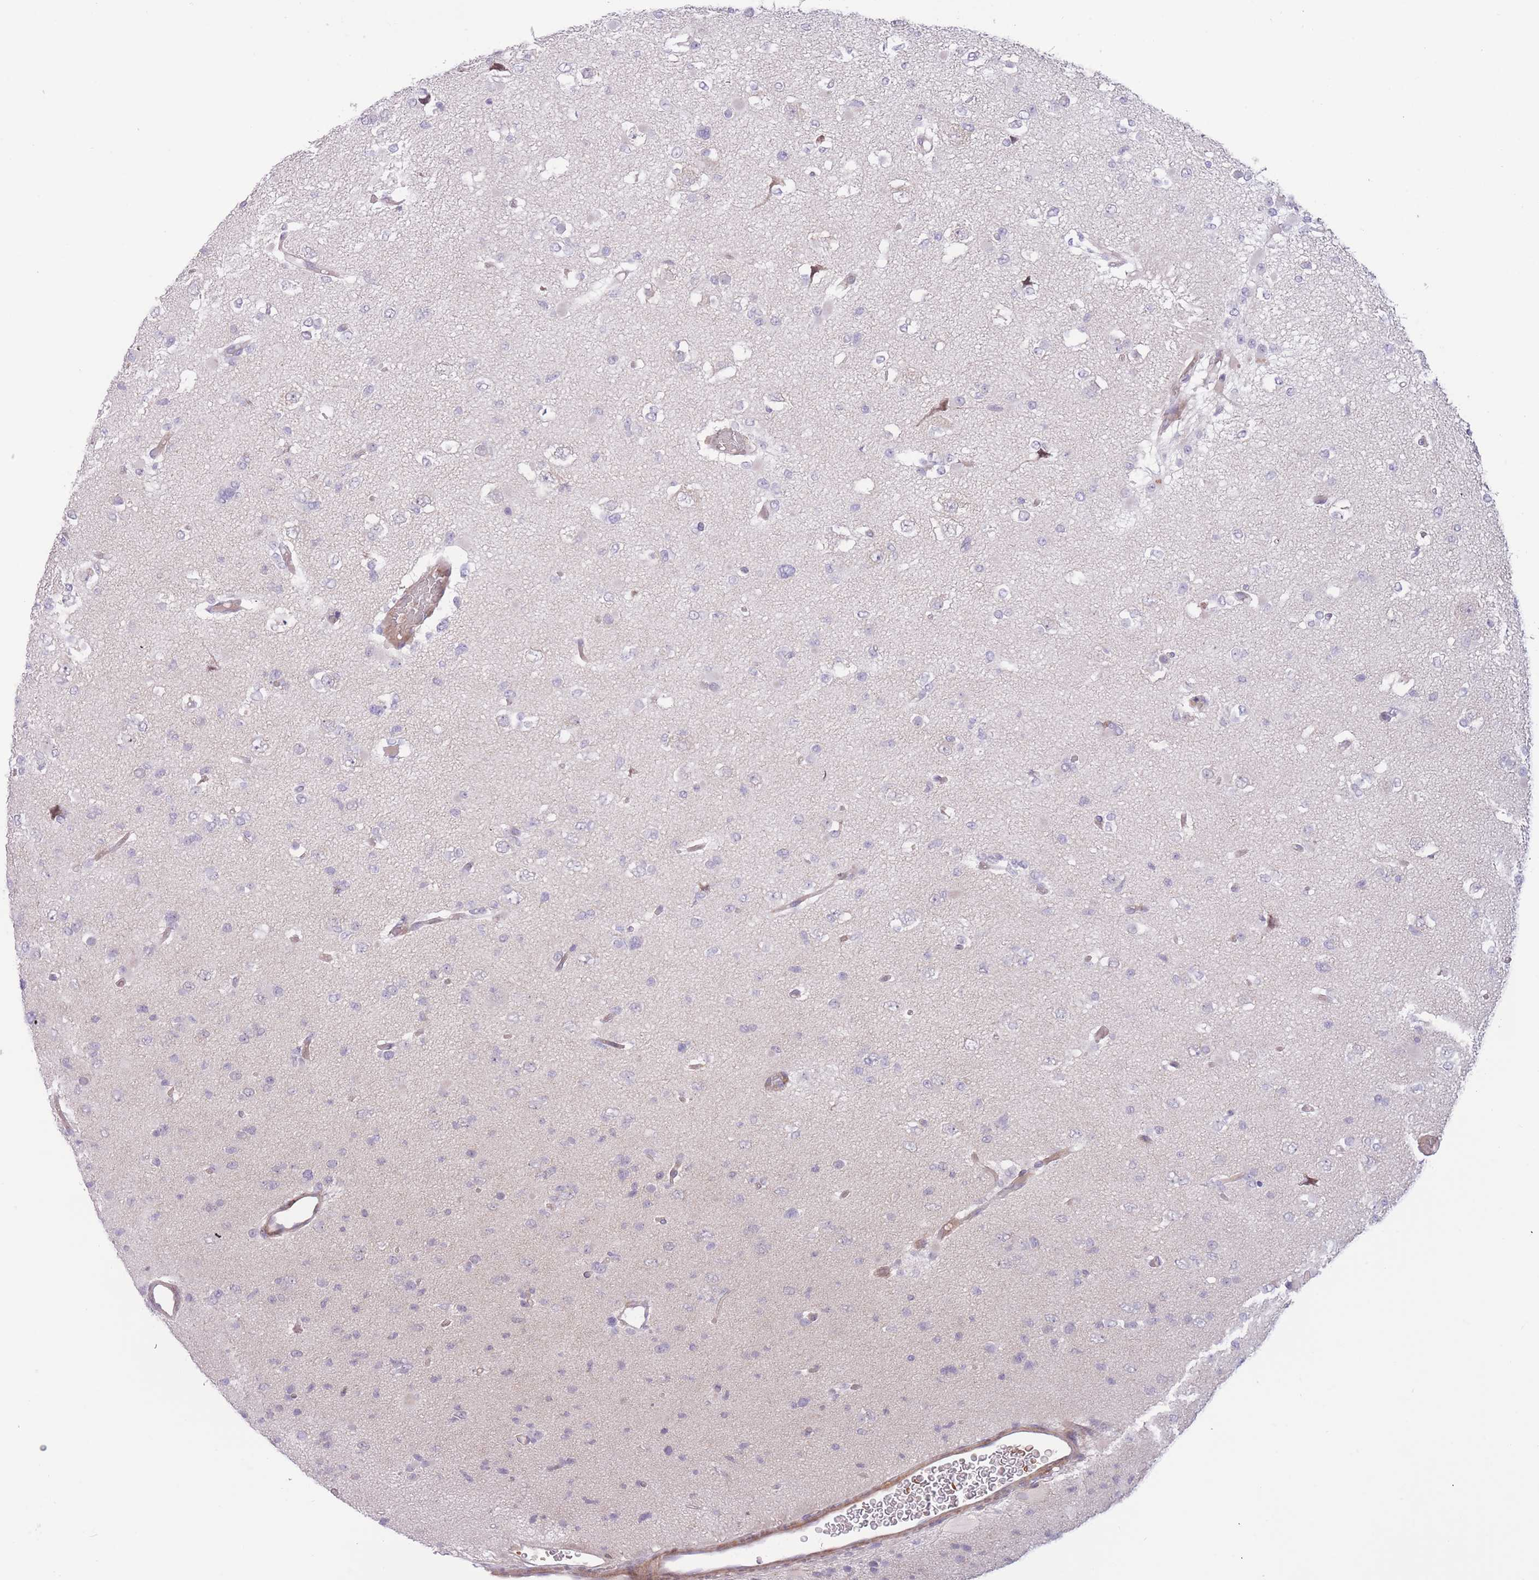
{"staining": {"intensity": "negative", "quantity": "none", "location": "none"}, "tissue": "glioma", "cell_type": "Tumor cells", "image_type": "cancer", "snomed": [{"axis": "morphology", "description": "Glioma, malignant, Low grade"}, {"axis": "topography", "description": "Brain"}], "caption": "High magnification brightfield microscopy of glioma stained with DAB (3,3'-diaminobenzidine) (brown) and counterstained with hematoxylin (blue): tumor cells show no significant staining.", "gene": "FUT5", "patient": {"sex": "female", "age": 22}}